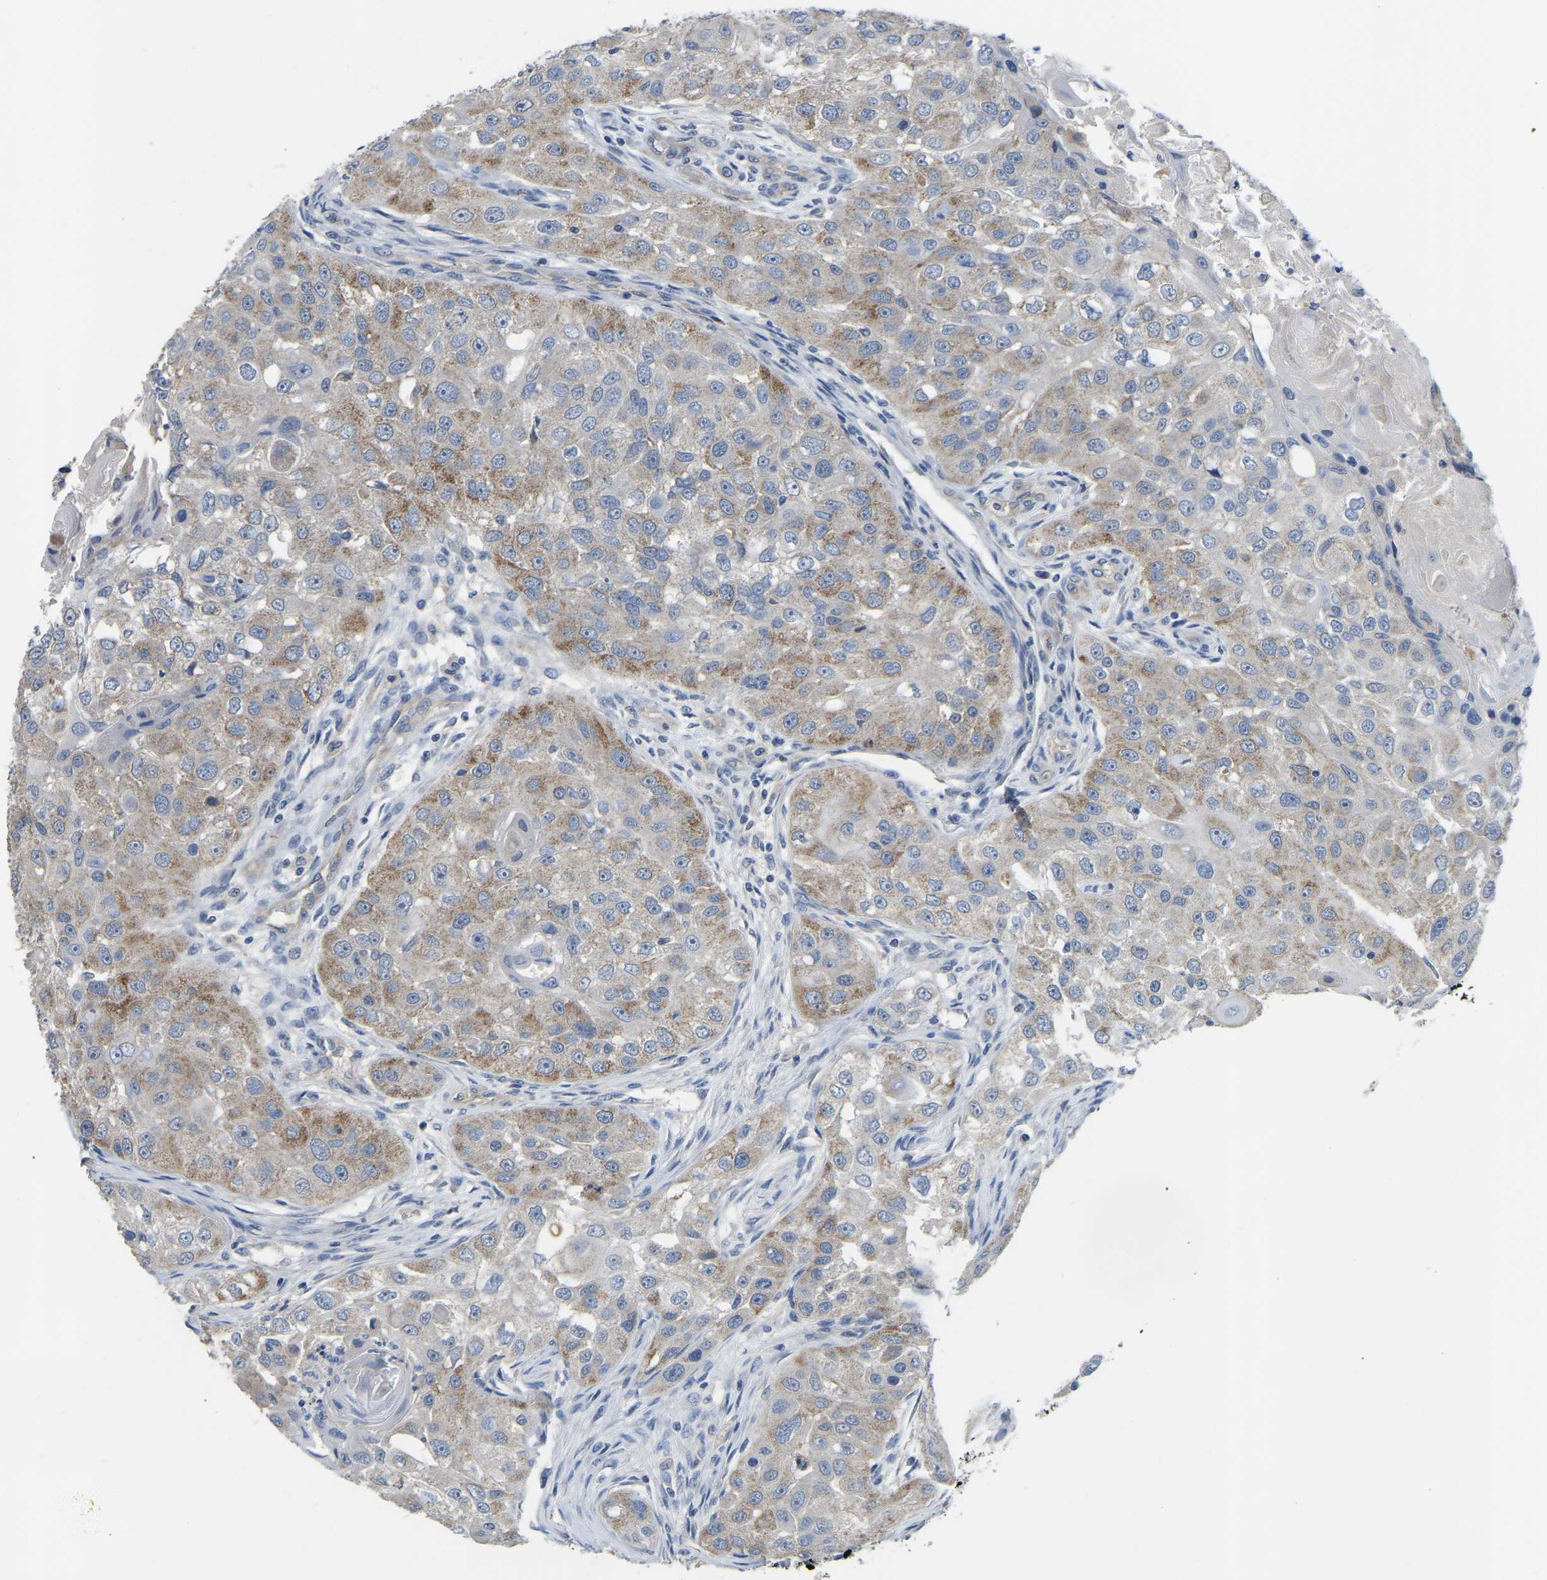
{"staining": {"intensity": "weak", "quantity": ">75%", "location": "cytoplasmic/membranous"}, "tissue": "head and neck cancer", "cell_type": "Tumor cells", "image_type": "cancer", "snomed": [{"axis": "morphology", "description": "Normal tissue, NOS"}, {"axis": "morphology", "description": "Squamous cell carcinoma, NOS"}, {"axis": "topography", "description": "Skeletal muscle"}, {"axis": "topography", "description": "Head-Neck"}], "caption": "Protein staining of head and neck cancer tissue reveals weak cytoplasmic/membranous positivity in about >75% of tumor cells.", "gene": "HIGD2B", "patient": {"sex": "male", "age": 51}}